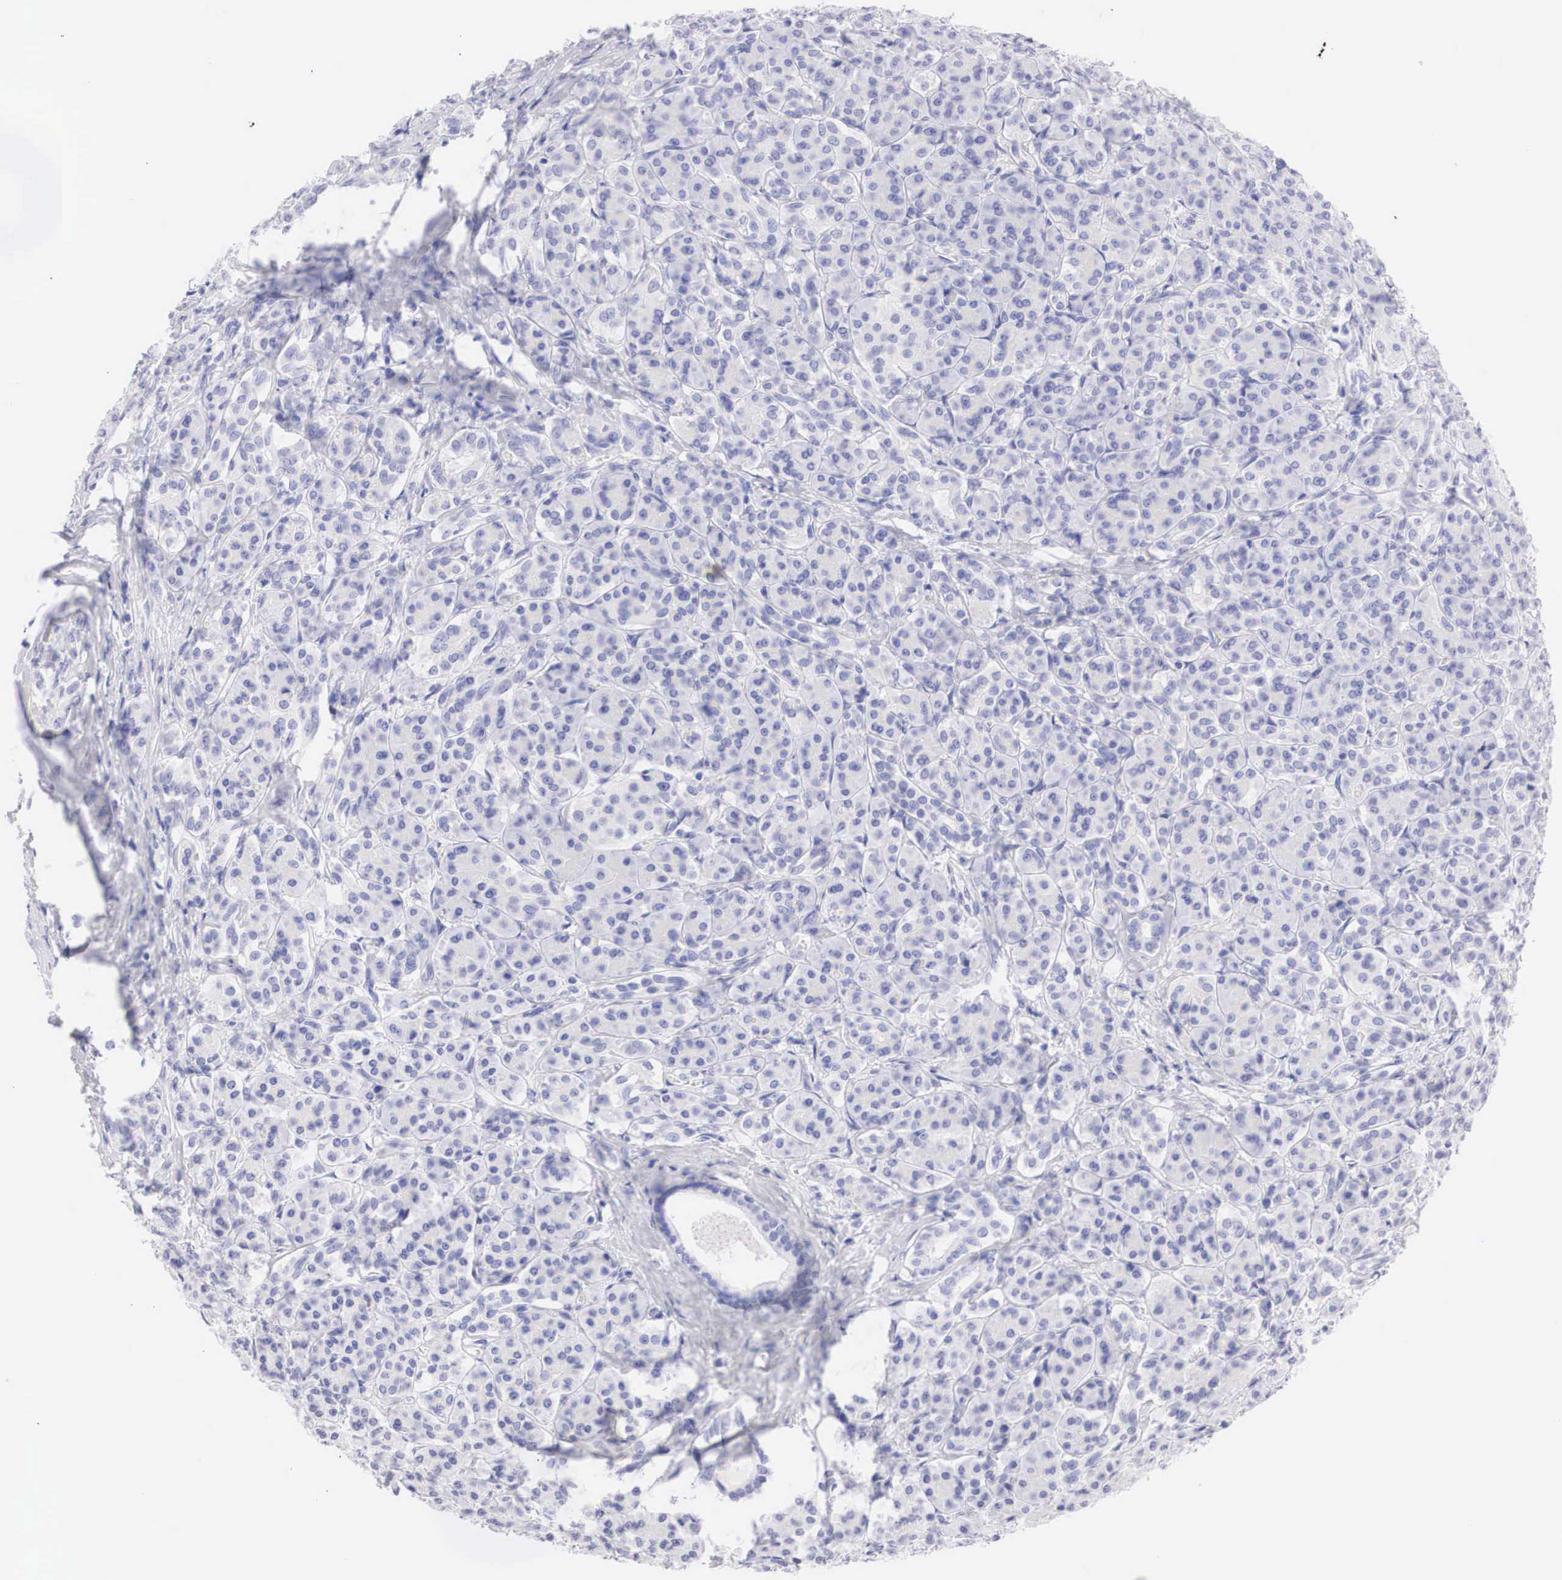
{"staining": {"intensity": "negative", "quantity": "none", "location": "none"}, "tissue": "pancreas", "cell_type": "Exocrine glandular cells", "image_type": "normal", "snomed": [{"axis": "morphology", "description": "Normal tissue, NOS"}, {"axis": "topography", "description": "Lymph node"}, {"axis": "topography", "description": "Pancreas"}], "caption": "Immunohistochemistry (IHC) of benign human pancreas shows no positivity in exocrine glandular cells. The staining was performed using DAB to visualize the protein expression in brown, while the nuclei were stained in blue with hematoxylin (Magnification: 20x).", "gene": "TYR", "patient": {"sex": "male", "age": 59}}